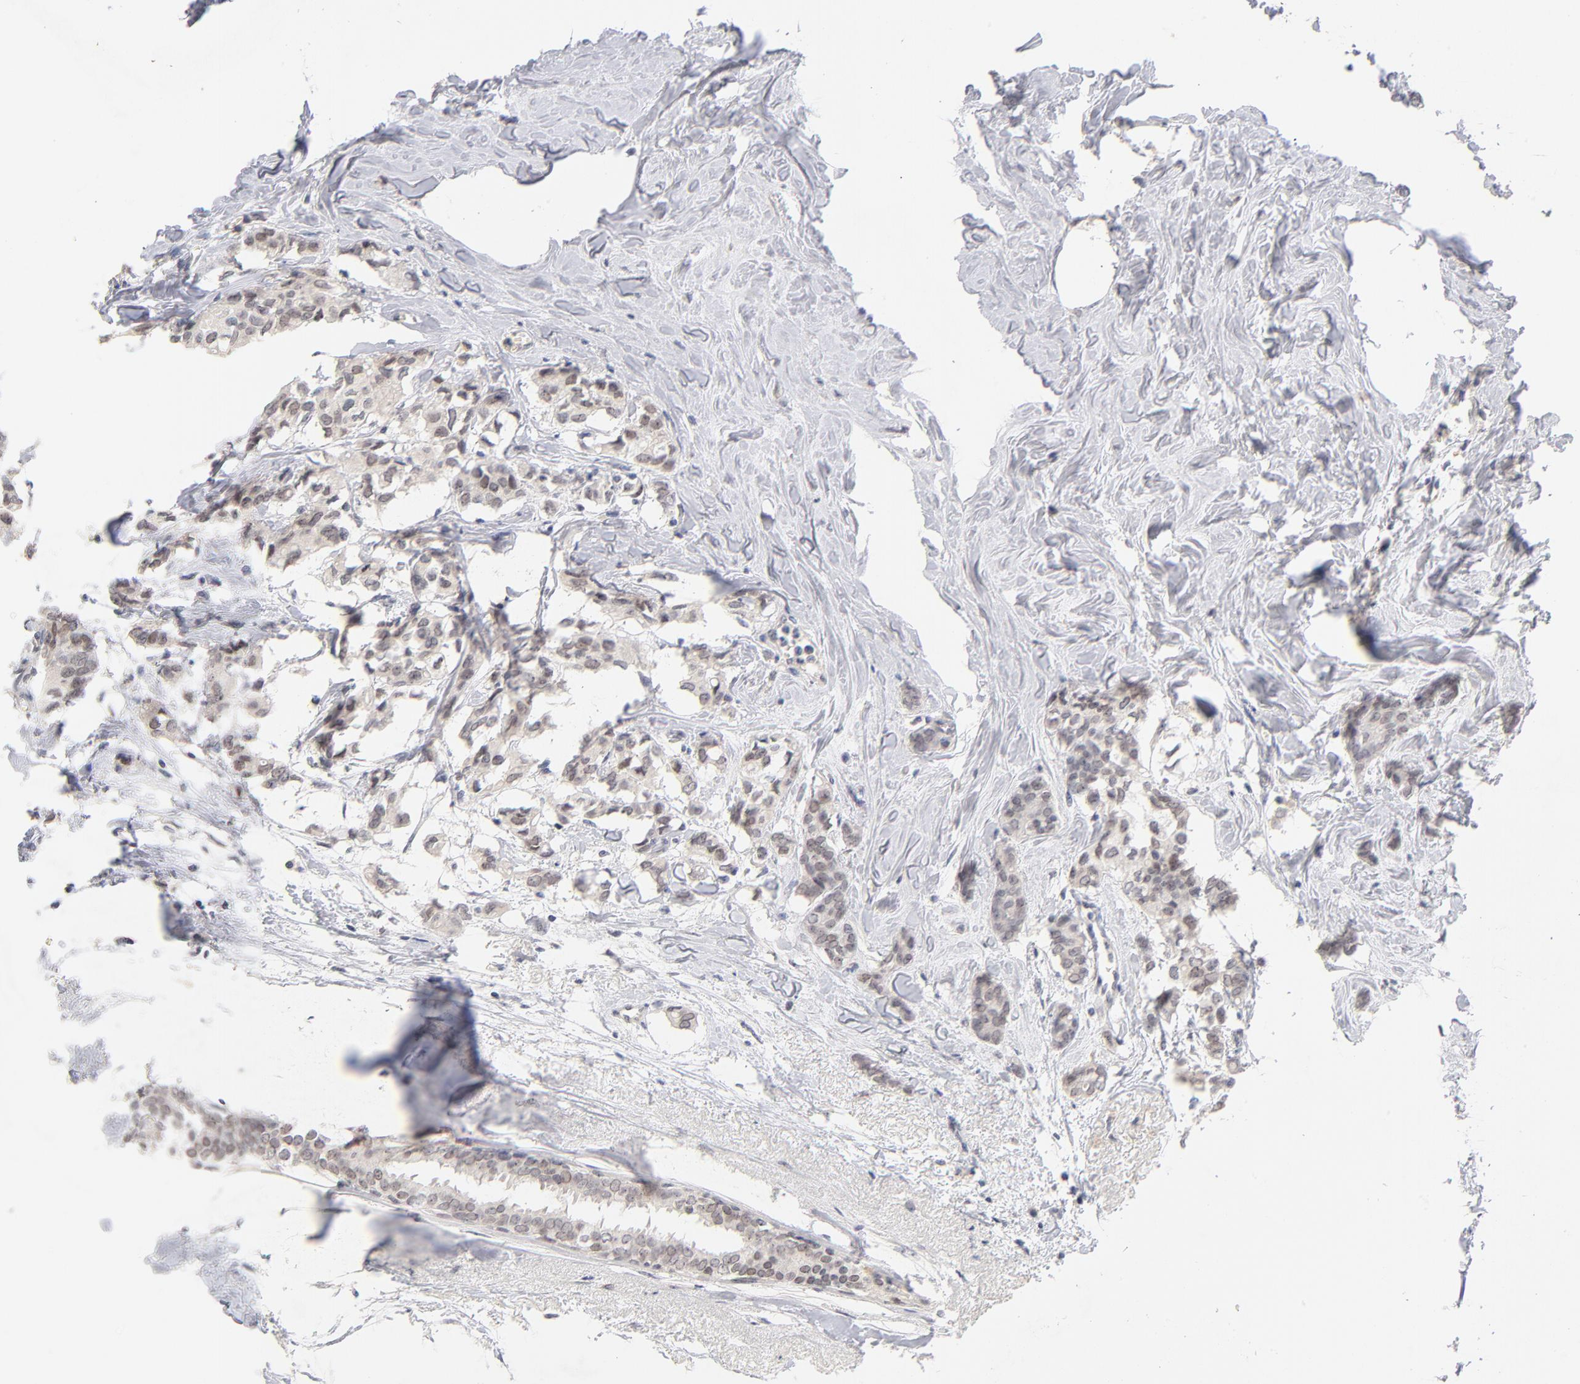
{"staining": {"intensity": "weak", "quantity": "25%-75%", "location": "nuclear"}, "tissue": "breast cancer", "cell_type": "Tumor cells", "image_type": "cancer", "snomed": [{"axis": "morphology", "description": "Duct carcinoma"}, {"axis": "topography", "description": "Breast"}], "caption": "Breast intraductal carcinoma tissue displays weak nuclear expression in about 25%-75% of tumor cells Immunohistochemistry stains the protein of interest in brown and the nuclei are stained blue.", "gene": "ORC2", "patient": {"sex": "female", "age": 84}}